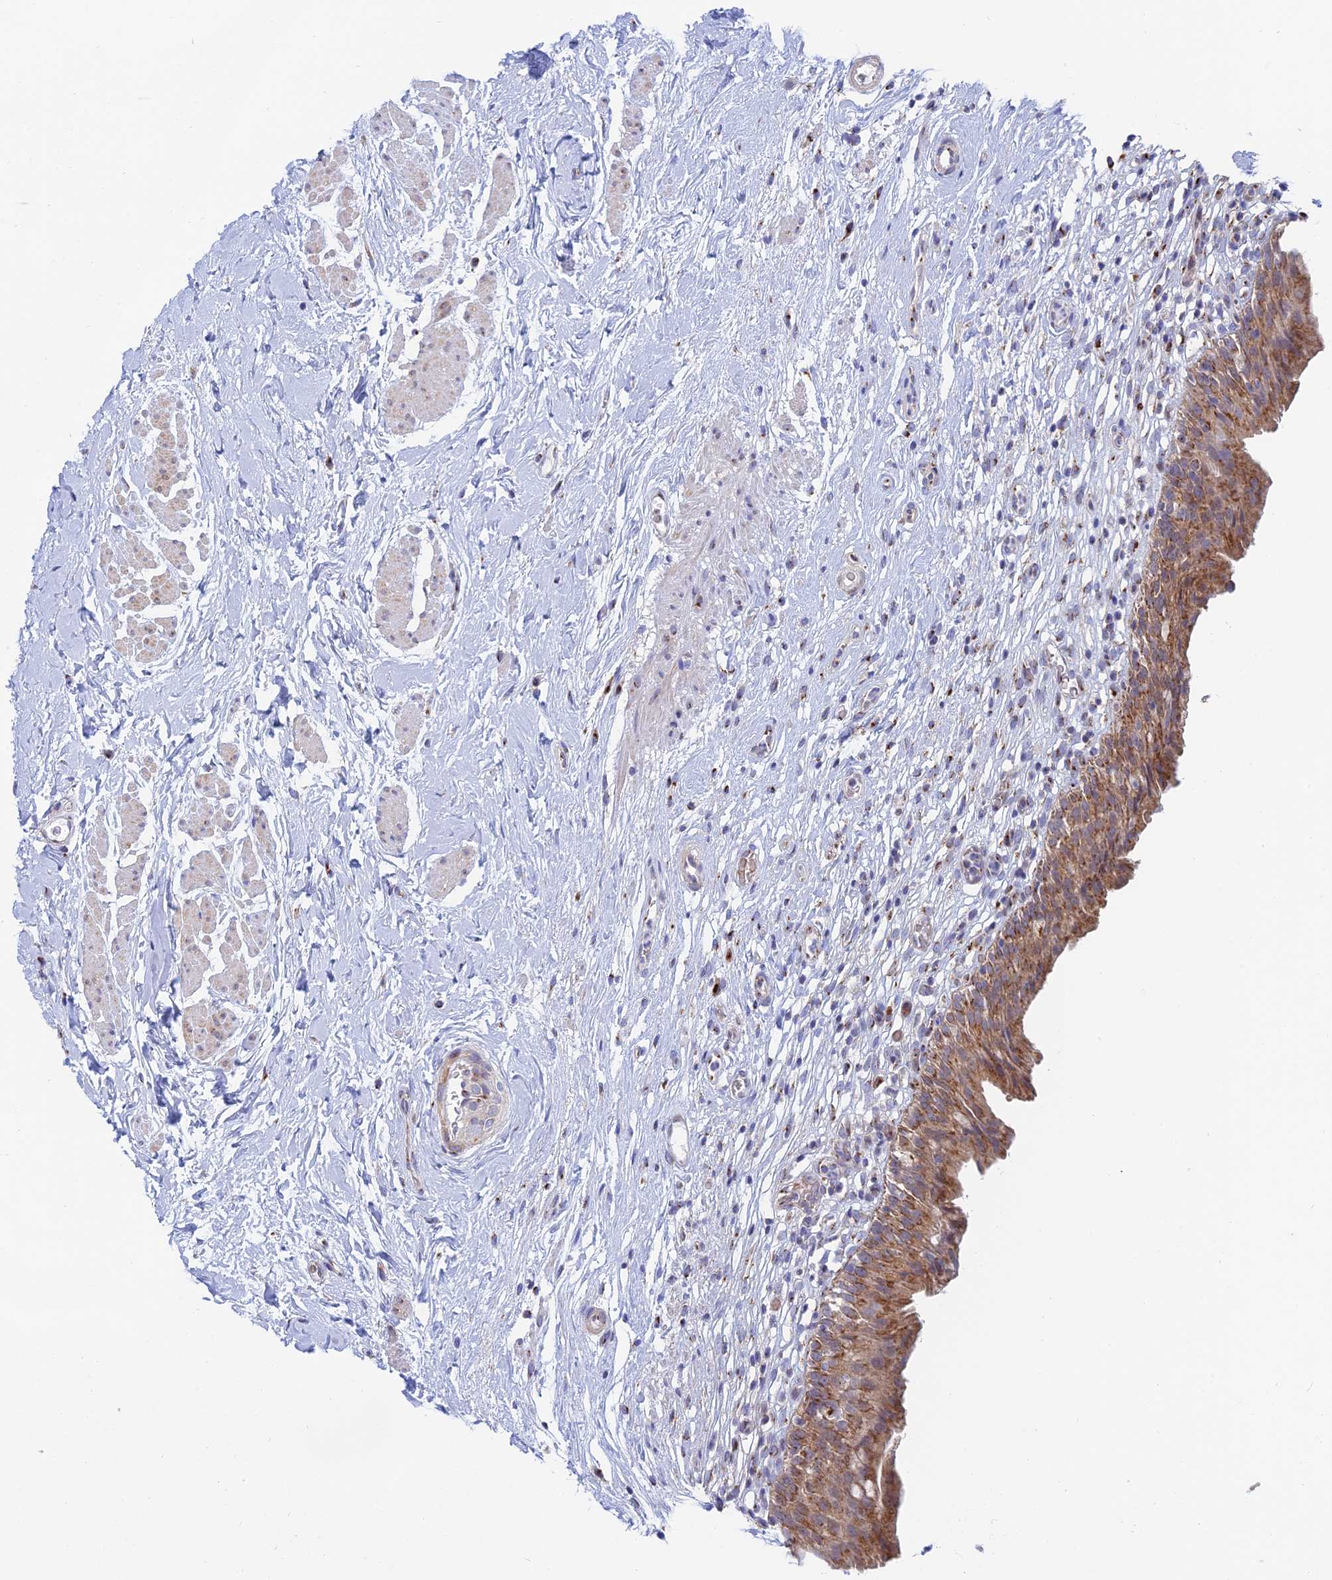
{"staining": {"intensity": "moderate", "quantity": ">75%", "location": "cytoplasmic/membranous"}, "tissue": "urinary bladder", "cell_type": "Urothelial cells", "image_type": "normal", "snomed": [{"axis": "morphology", "description": "Normal tissue, NOS"}, {"axis": "morphology", "description": "Inflammation, NOS"}, {"axis": "topography", "description": "Urinary bladder"}], "caption": "Normal urinary bladder shows moderate cytoplasmic/membranous positivity in approximately >75% of urothelial cells, visualized by immunohistochemistry.", "gene": "ENSG00000267561", "patient": {"sex": "male", "age": 63}}